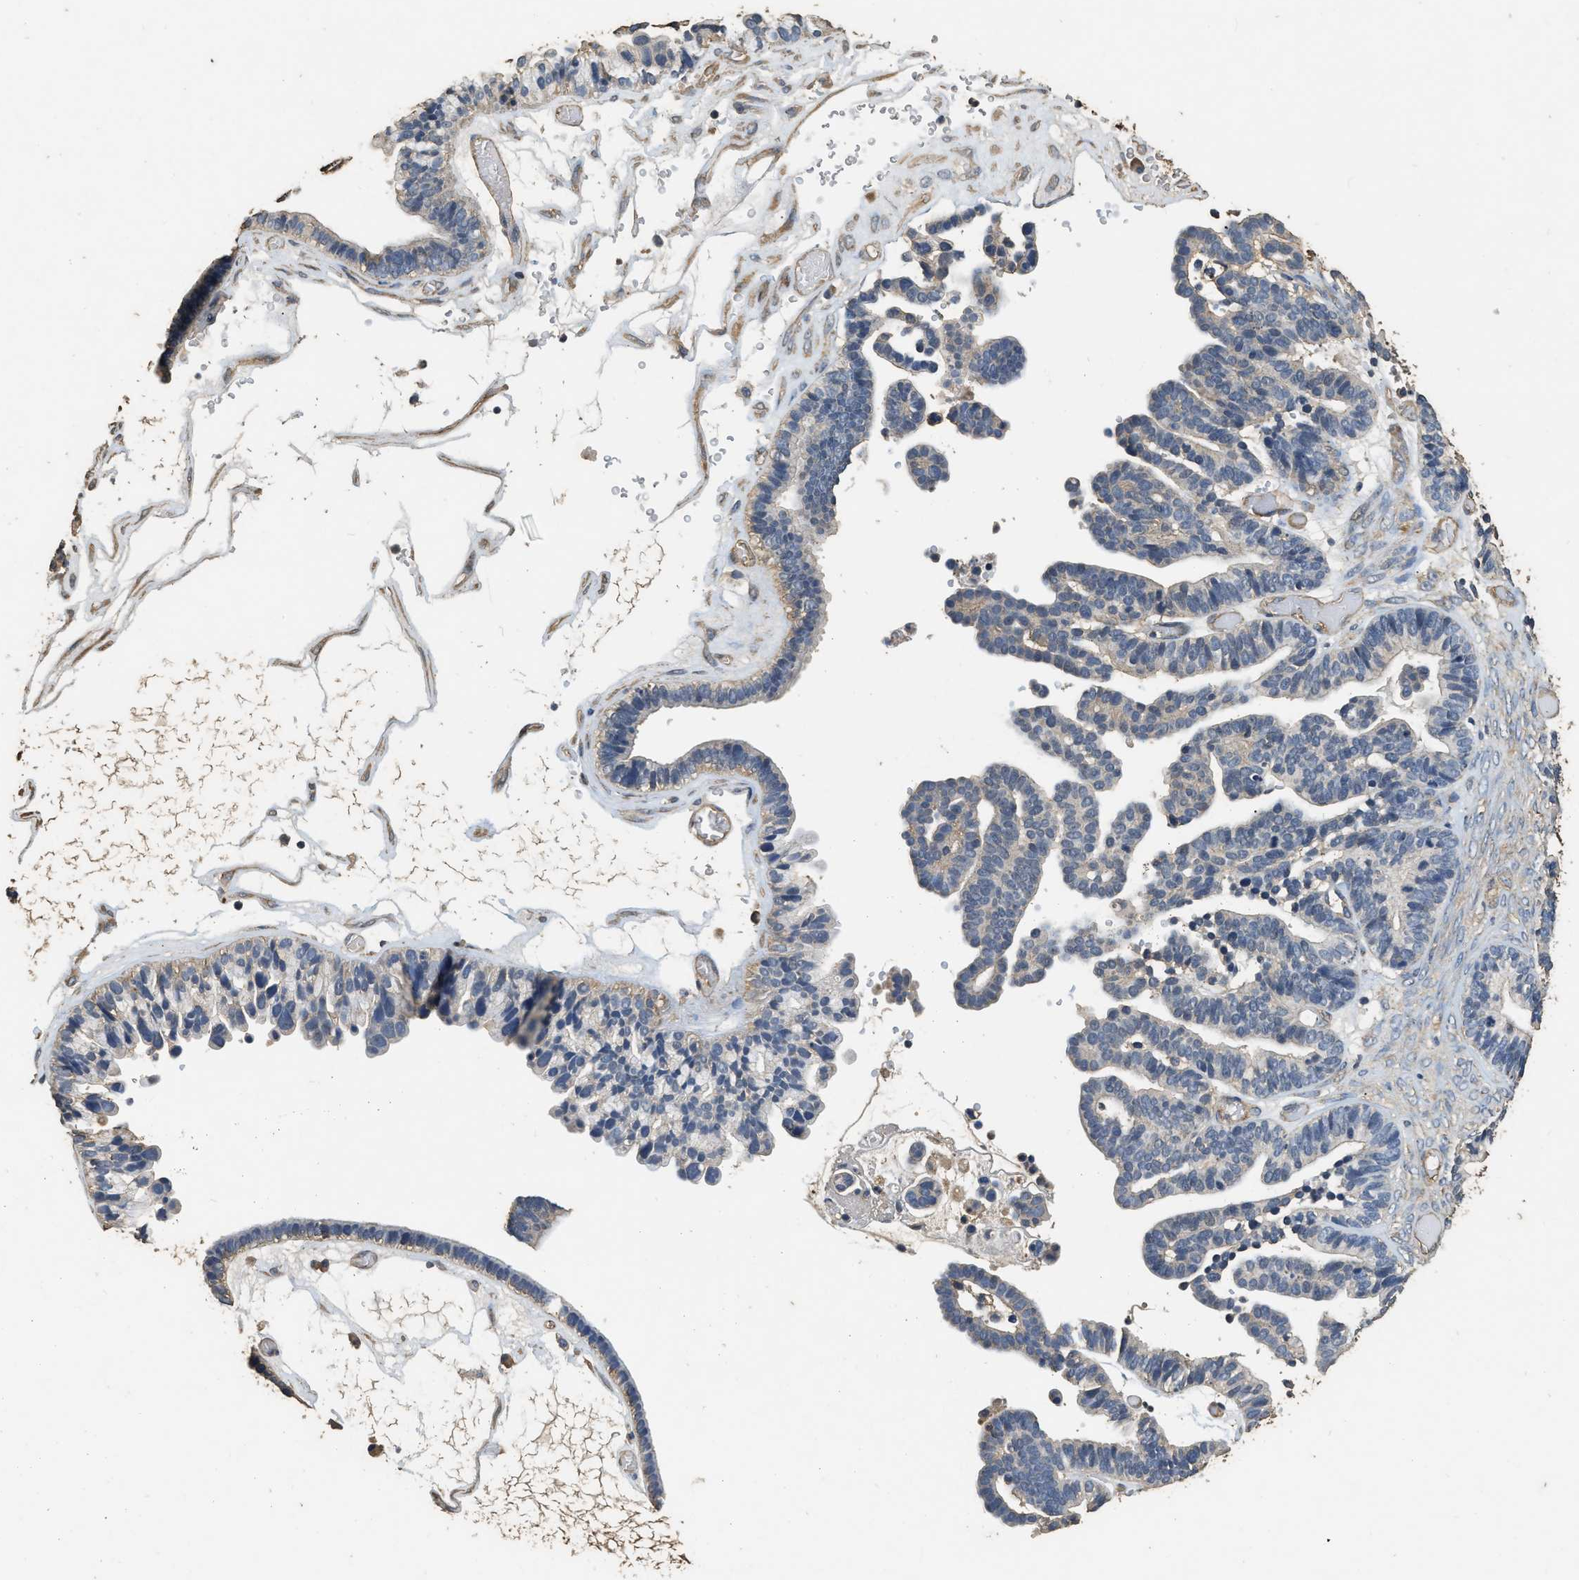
{"staining": {"intensity": "negative", "quantity": "none", "location": "none"}, "tissue": "ovarian cancer", "cell_type": "Tumor cells", "image_type": "cancer", "snomed": [{"axis": "morphology", "description": "Cystadenocarcinoma, serous, NOS"}, {"axis": "topography", "description": "Ovary"}], "caption": "An IHC micrograph of serous cystadenocarcinoma (ovarian) is shown. There is no staining in tumor cells of serous cystadenocarcinoma (ovarian).", "gene": "MIB1", "patient": {"sex": "female", "age": 56}}